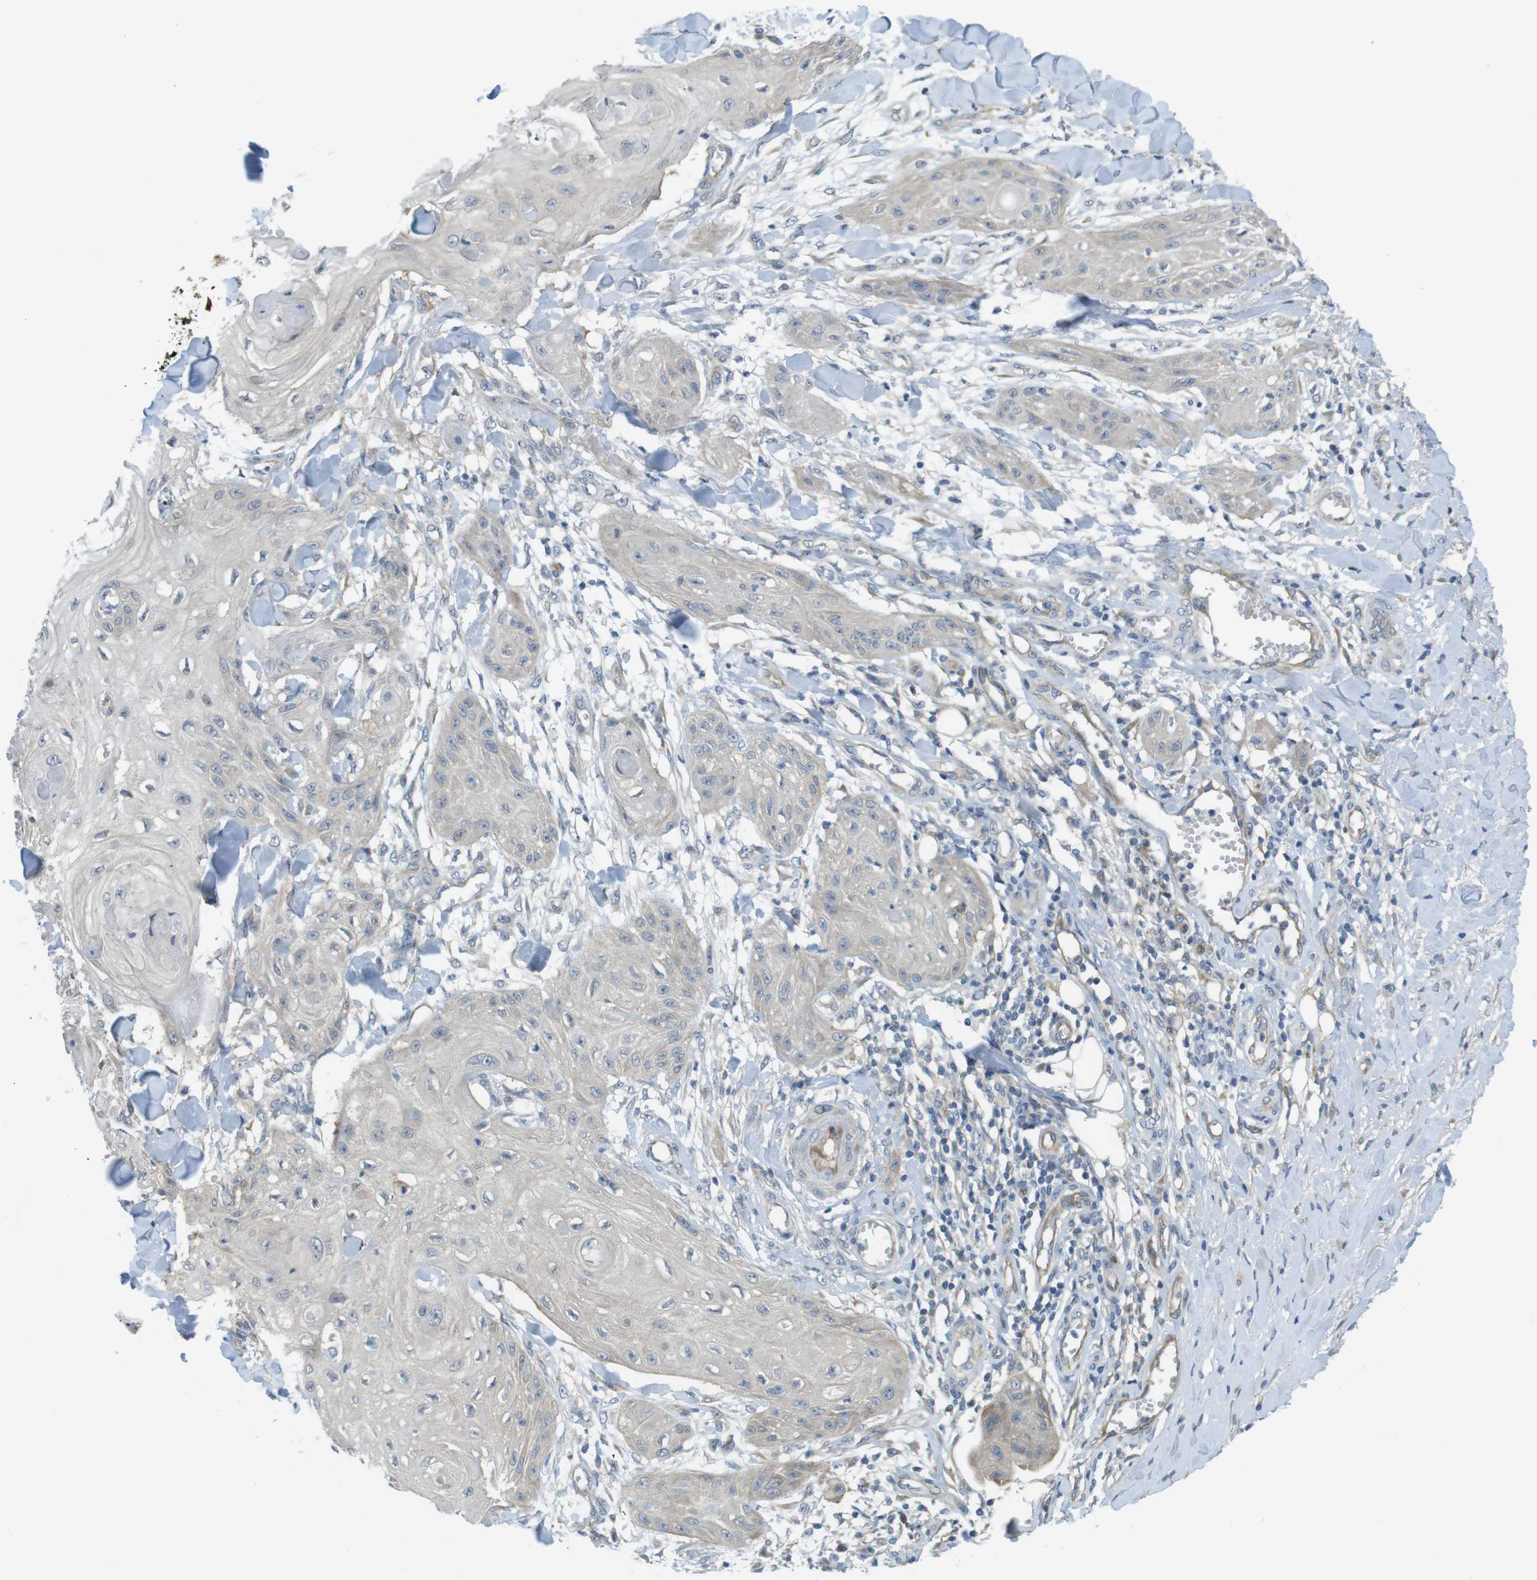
{"staining": {"intensity": "negative", "quantity": "none", "location": "none"}, "tissue": "skin cancer", "cell_type": "Tumor cells", "image_type": "cancer", "snomed": [{"axis": "morphology", "description": "Squamous cell carcinoma, NOS"}, {"axis": "topography", "description": "Skin"}], "caption": "Photomicrograph shows no significant protein staining in tumor cells of squamous cell carcinoma (skin). (DAB (3,3'-diaminobenzidine) immunohistochemistry (IHC), high magnification).", "gene": "ABHD15", "patient": {"sex": "male", "age": 74}}